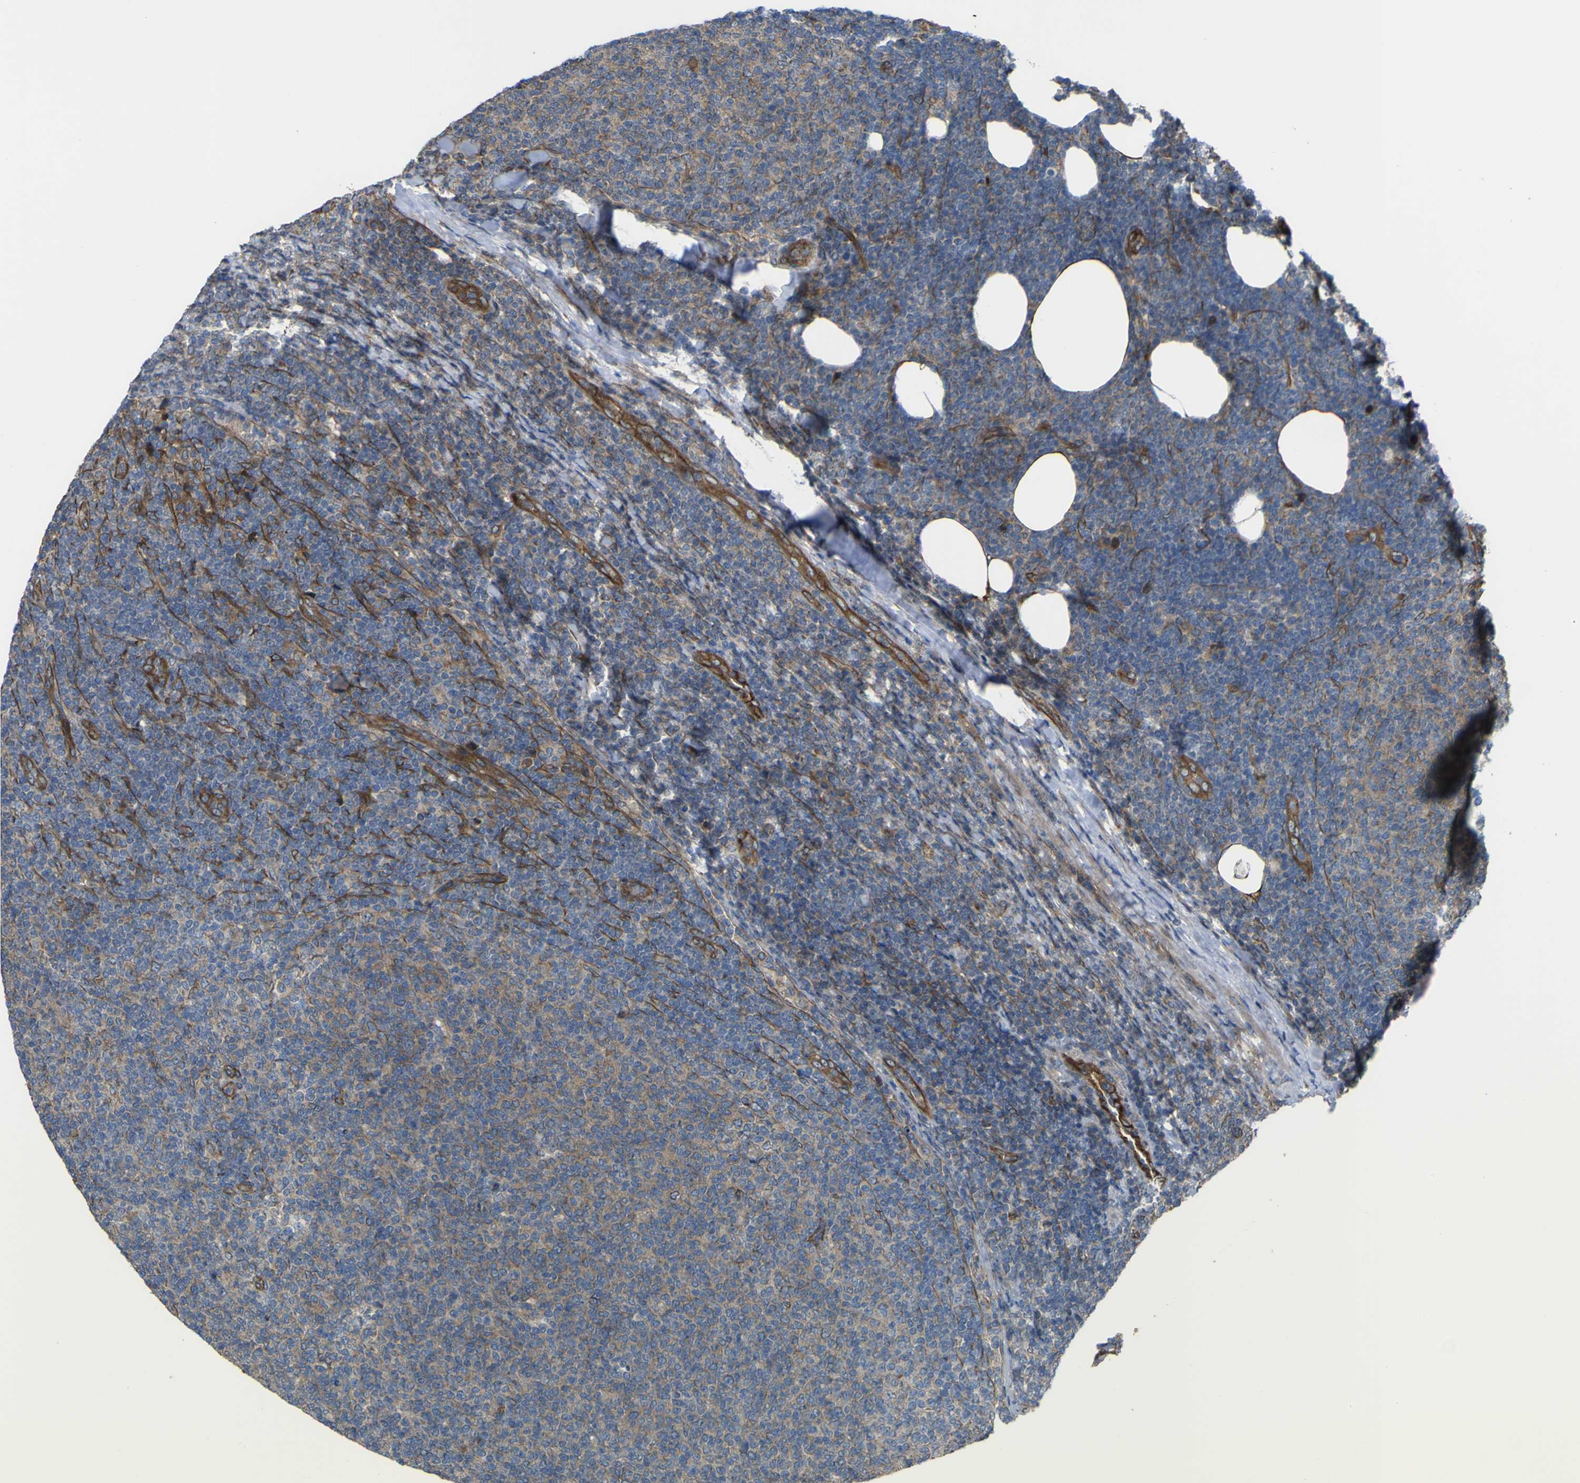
{"staining": {"intensity": "negative", "quantity": "none", "location": "none"}, "tissue": "lymphoma", "cell_type": "Tumor cells", "image_type": "cancer", "snomed": [{"axis": "morphology", "description": "Malignant lymphoma, non-Hodgkin's type, Low grade"}, {"axis": "topography", "description": "Lymph node"}], "caption": "IHC of lymphoma displays no expression in tumor cells.", "gene": "FBXO30", "patient": {"sex": "male", "age": 66}}